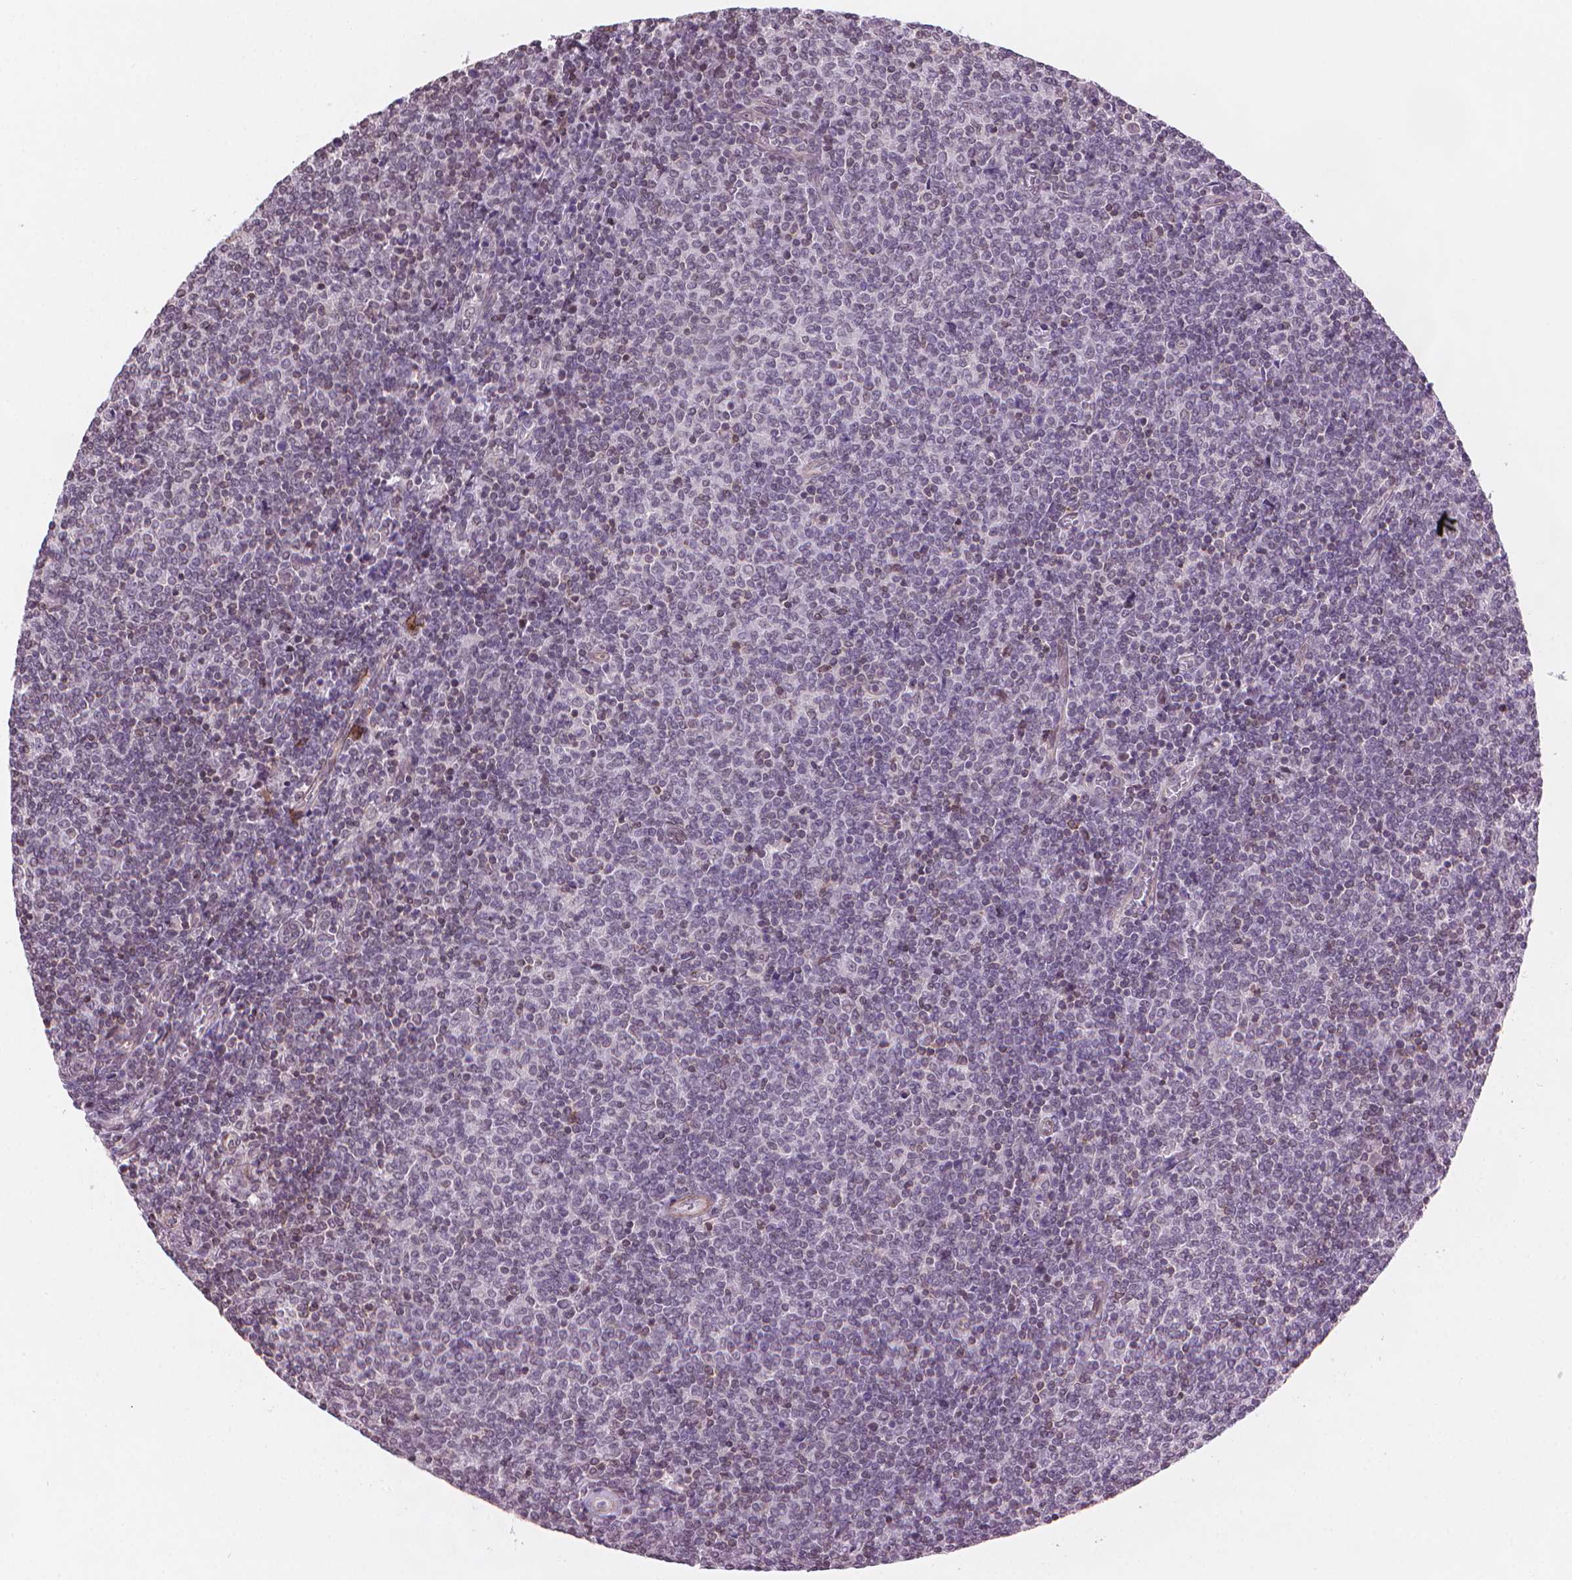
{"staining": {"intensity": "negative", "quantity": "none", "location": "none"}, "tissue": "lymphoma", "cell_type": "Tumor cells", "image_type": "cancer", "snomed": [{"axis": "morphology", "description": "Malignant lymphoma, non-Hodgkin's type, Low grade"}, {"axis": "topography", "description": "Lymph node"}], "caption": "A high-resolution image shows immunohistochemistry (IHC) staining of low-grade malignant lymphoma, non-Hodgkin's type, which displays no significant expression in tumor cells. Brightfield microscopy of immunohistochemistry stained with DAB (brown) and hematoxylin (blue), captured at high magnification.", "gene": "TMEM184A", "patient": {"sex": "male", "age": 52}}